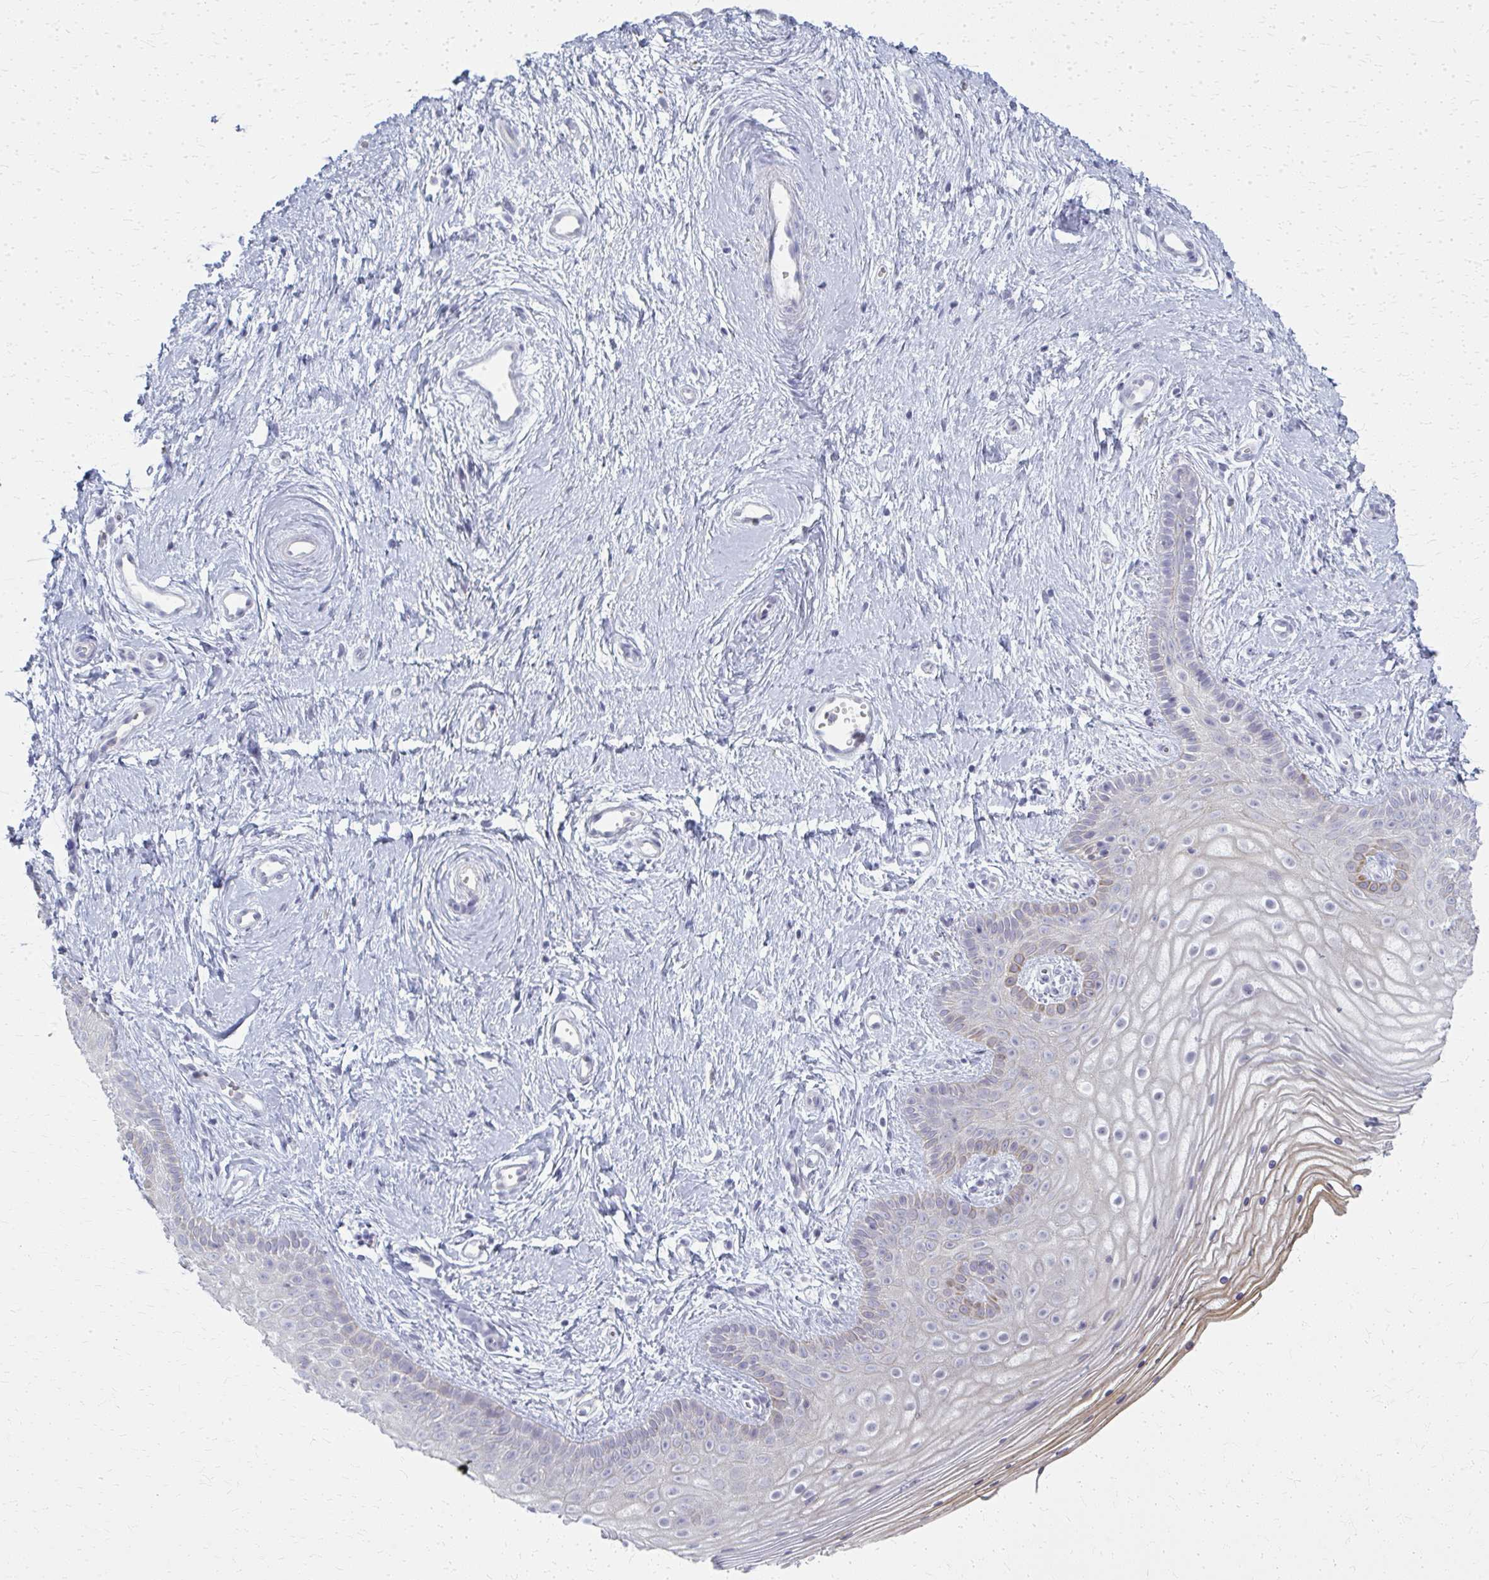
{"staining": {"intensity": "weak", "quantity": "<25%", "location": "cytoplasmic/membranous"}, "tissue": "vagina", "cell_type": "Squamous epithelial cells", "image_type": "normal", "snomed": [{"axis": "morphology", "description": "Normal tissue, NOS"}, {"axis": "topography", "description": "Vagina"}], "caption": "A high-resolution image shows immunohistochemistry staining of normal vagina, which reveals no significant positivity in squamous epithelial cells.", "gene": "CASQ2", "patient": {"sex": "female", "age": 38}}